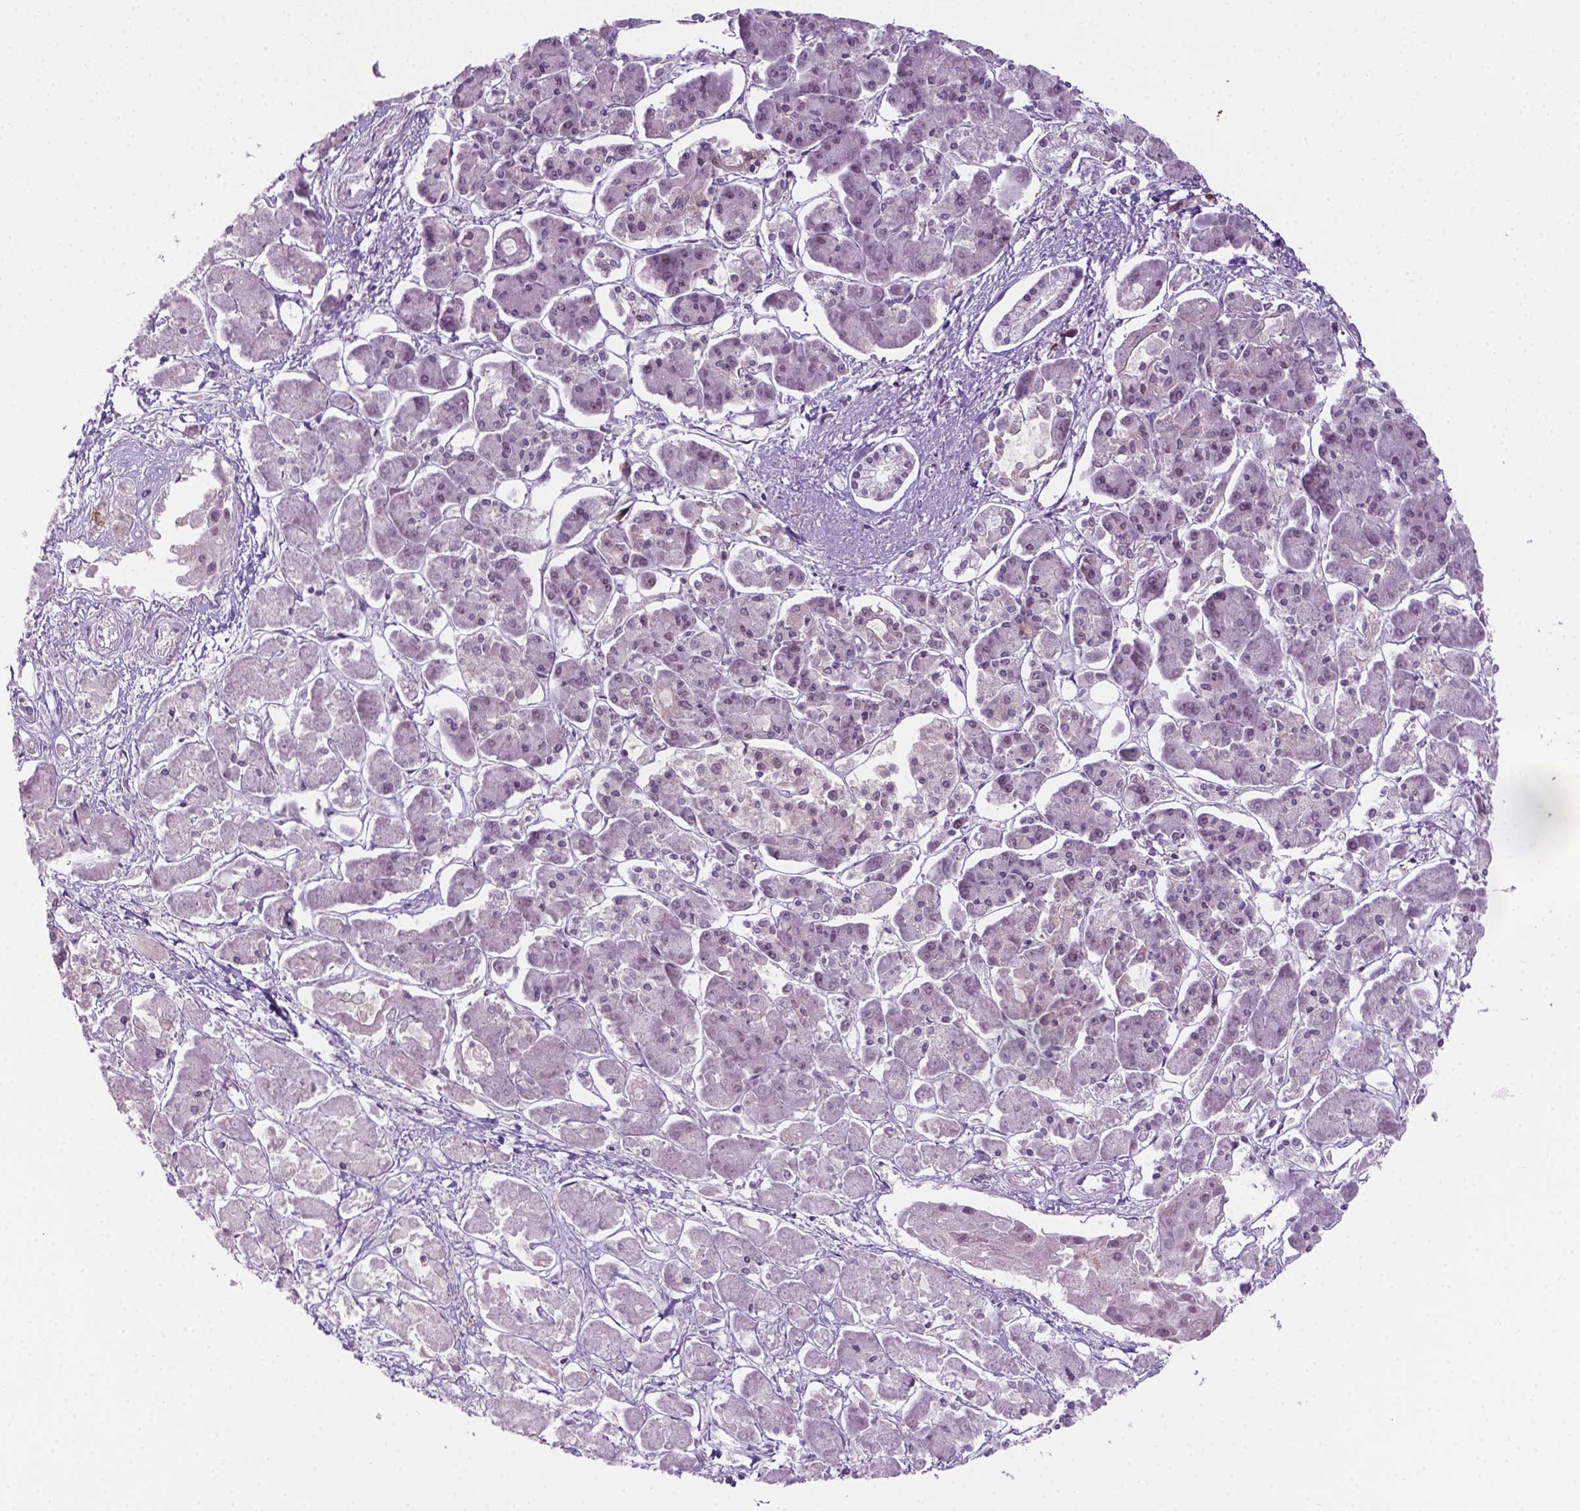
{"staining": {"intensity": "negative", "quantity": "none", "location": "none"}, "tissue": "pancreatic cancer", "cell_type": "Tumor cells", "image_type": "cancer", "snomed": [{"axis": "morphology", "description": "Adenocarcinoma, NOS"}, {"axis": "topography", "description": "Pancreas"}], "caption": "Immunohistochemistry (IHC) image of neoplastic tissue: human pancreatic cancer (adenocarcinoma) stained with DAB shows no significant protein expression in tumor cells.", "gene": "PHAX", "patient": {"sex": "male", "age": 85}}